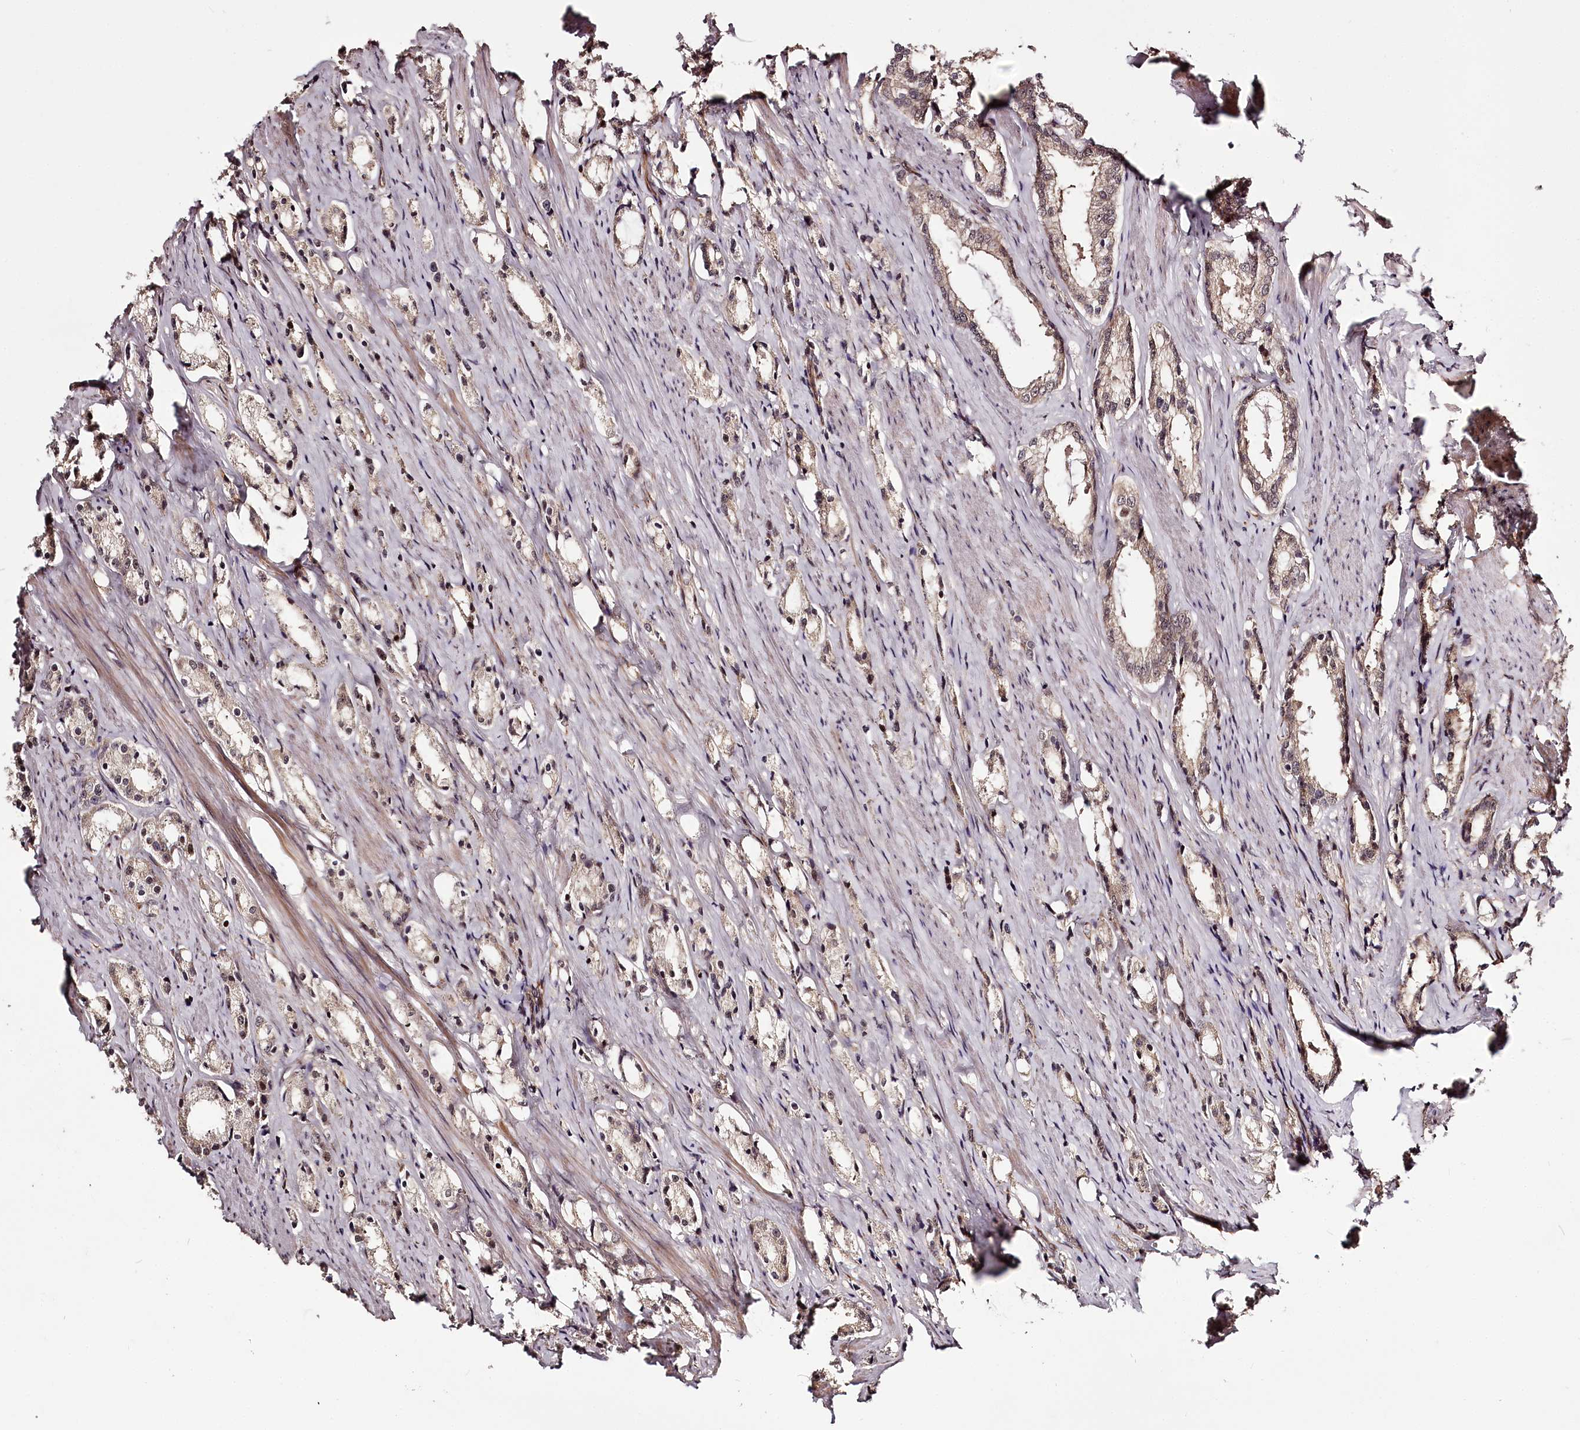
{"staining": {"intensity": "weak", "quantity": "25%-75%", "location": "cytoplasmic/membranous,nuclear"}, "tissue": "prostate cancer", "cell_type": "Tumor cells", "image_type": "cancer", "snomed": [{"axis": "morphology", "description": "Adenocarcinoma, High grade"}, {"axis": "topography", "description": "Prostate"}], "caption": "A histopathology image of prostate high-grade adenocarcinoma stained for a protein shows weak cytoplasmic/membranous and nuclear brown staining in tumor cells. Nuclei are stained in blue.", "gene": "MAML3", "patient": {"sex": "male", "age": 66}}